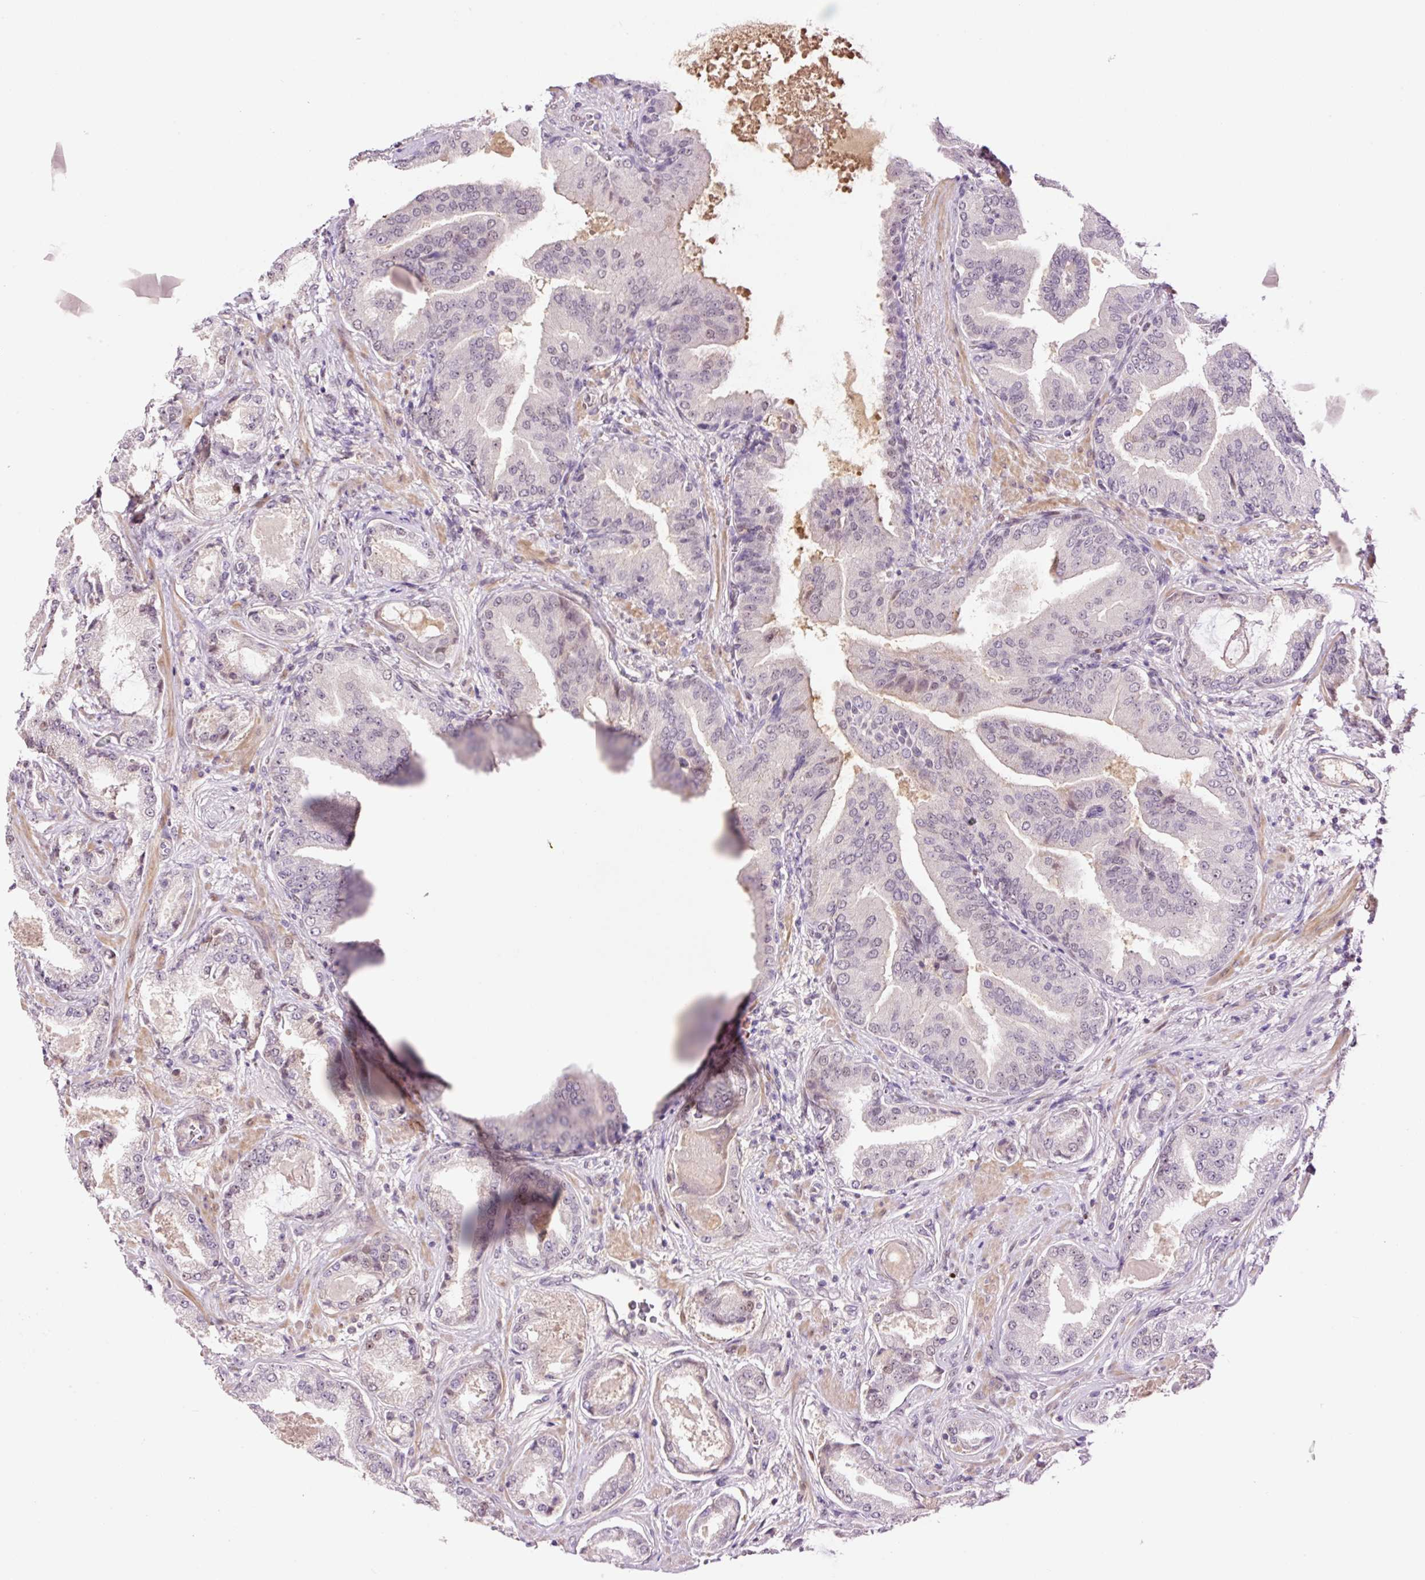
{"staining": {"intensity": "weak", "quantity": "<25%", "location": "nuclear"}, "tissue": "prostate cancer", "cell_type": "Tumor cells", "image_type": "cancer", "snomed": [{"axis": "morphology", "description": "Adenocarcinoma, High grade"}, {"axis": "topography", "description": "Prostate"}], "caption": "An image of human prostate high-grade adenocarcinoma is negative for staining in tumor cells.", "gene": "DPPA4", "patient": {"sex": "male", "age": 68}}